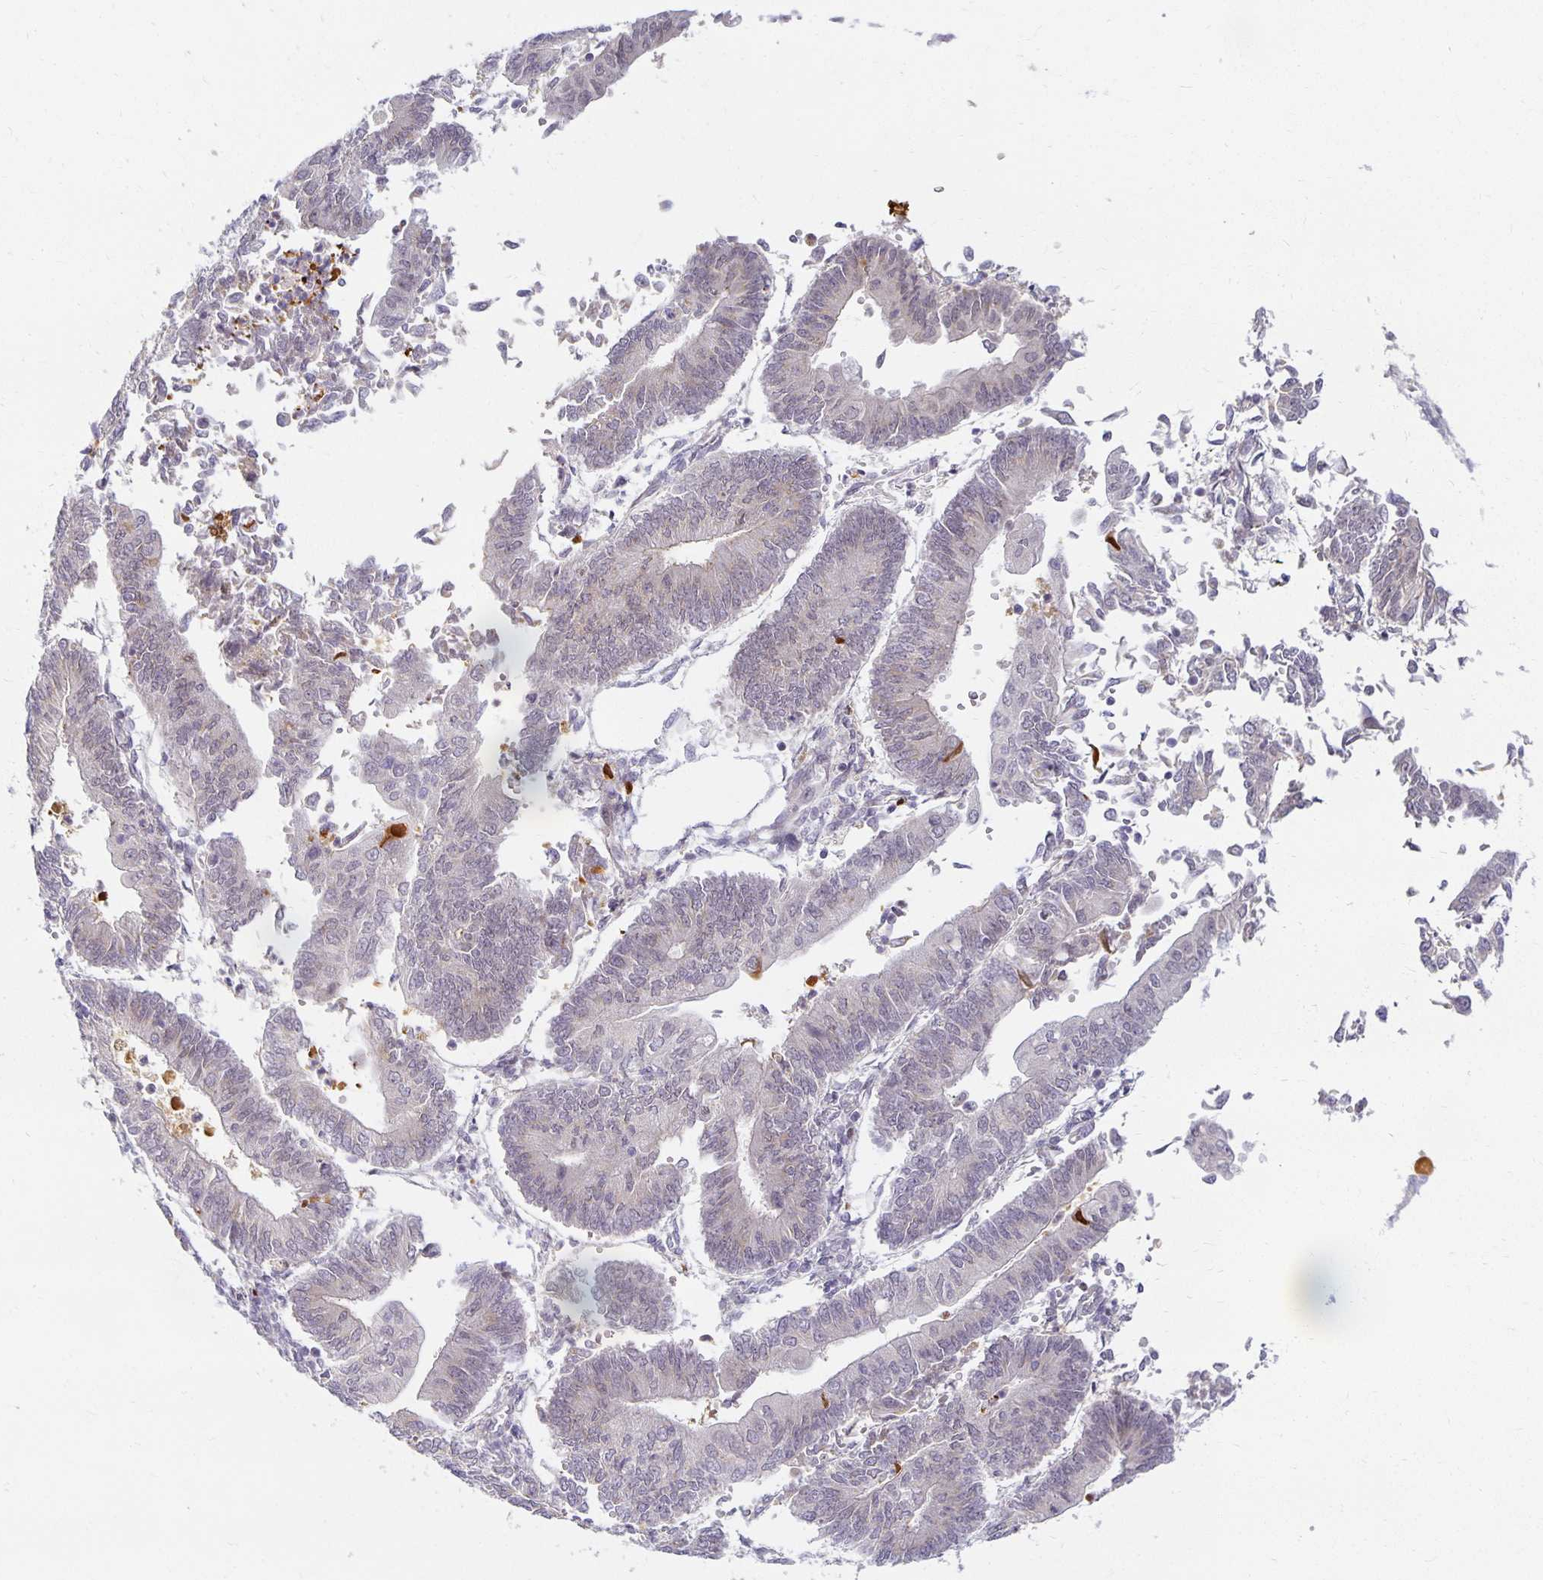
{"staining": {"intensity": "negative", "quantity": "none", "location": "none"}, "tissue": "endometrial cancer", "cell_type": "Tumor cells", "image_type": "cancer", "snomed": [{"axis": "morphology", "description": "Adenocarcinoma, NOS"}, {"axis": "topography", "description": "Endometrium"}], "caption": "This is an immunohistochemistry (IHC) micrograph of adenocarcinoma (endometrial). There is no staining in tumor cells.", "gene": "EHF", "patient": {"sex": "female", "age": 65}}